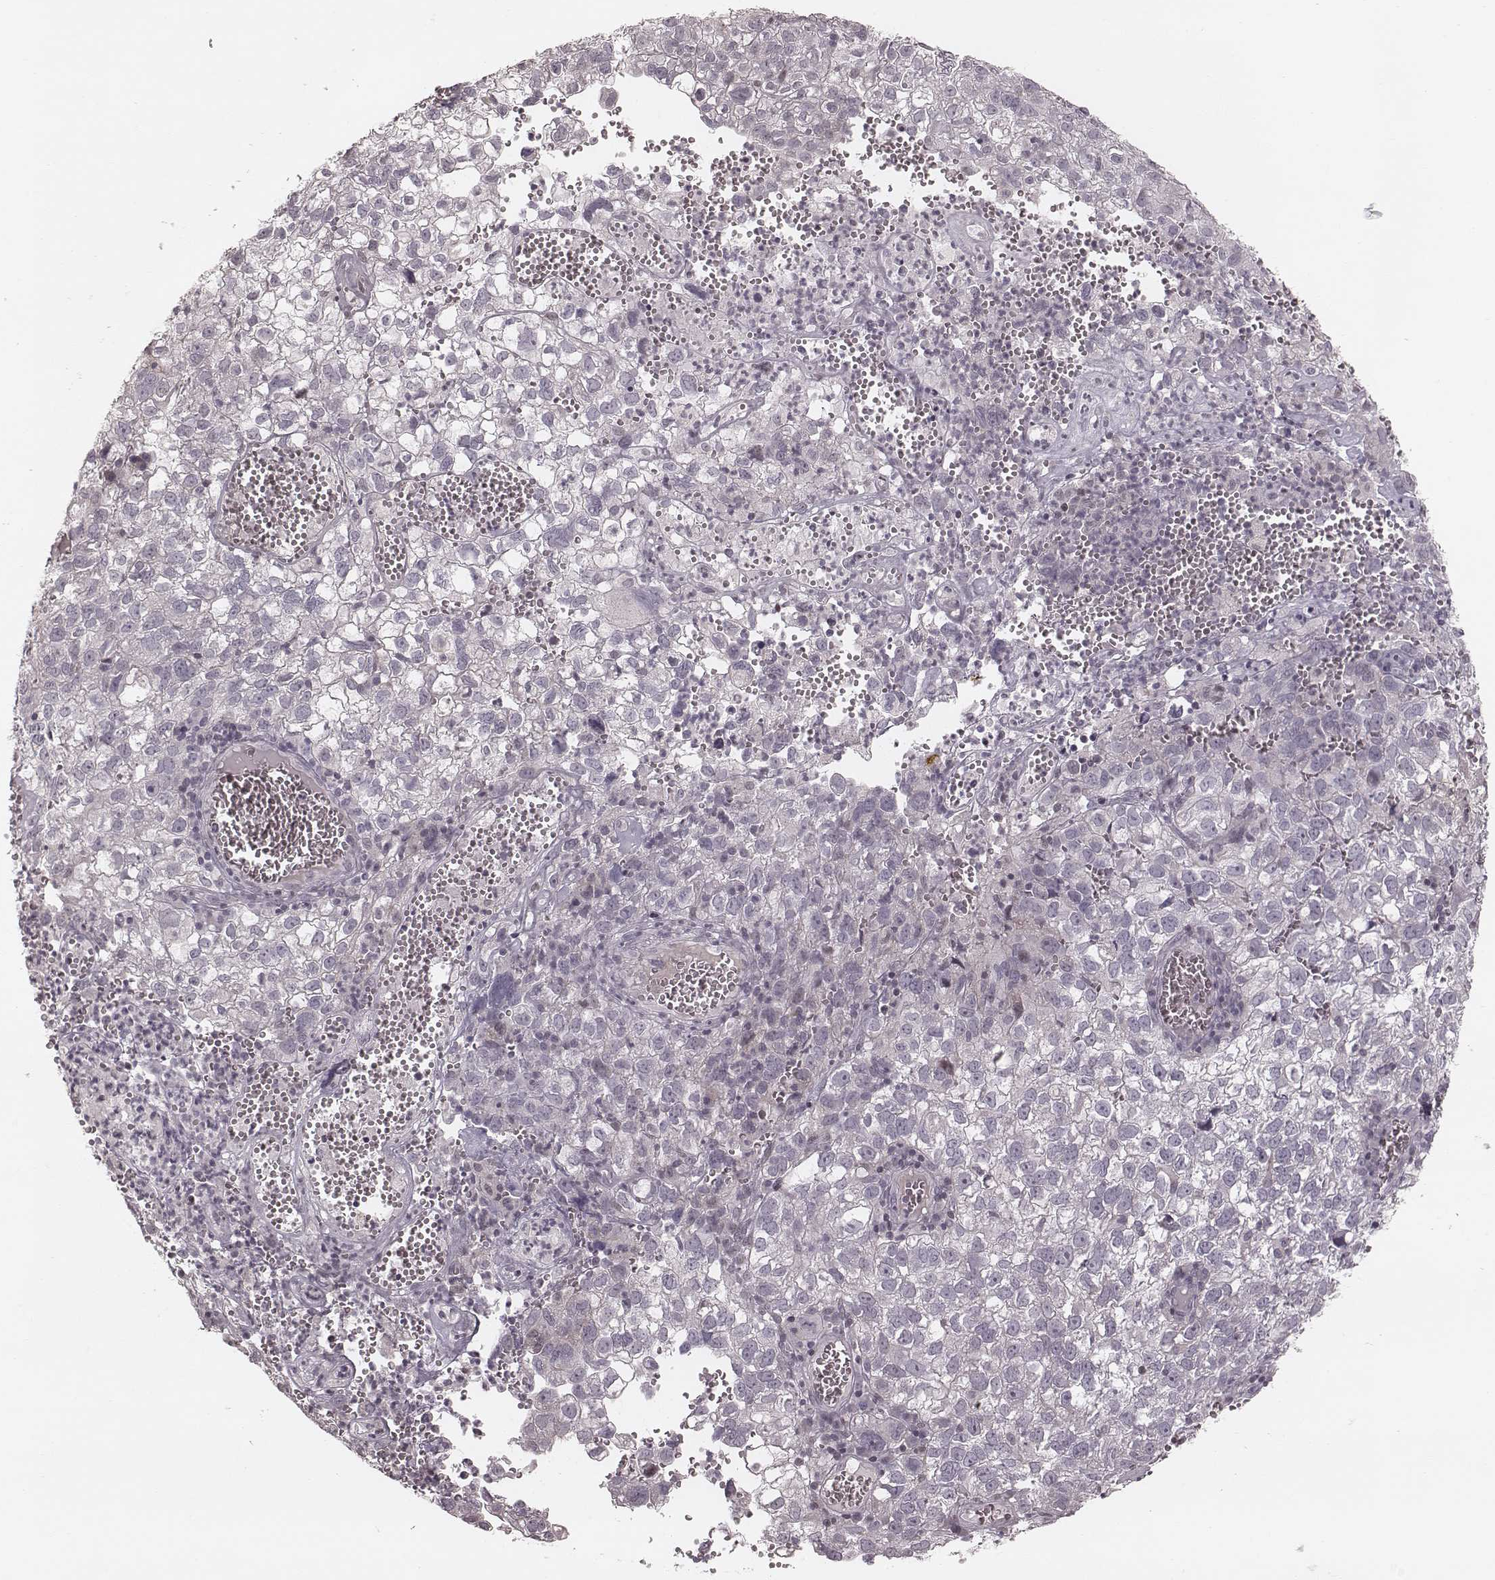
{"staining": {"intensity": "negative", "quantity": "none", "location": "none"}, "tissue": "cervical cancer", "cell_type": "Tumor cells", "image_type": "cancer", "snomed": [{"axis": "morphology", "description": "Squamous cell carcinoma, NOS"}, {"axis": "topography", "description": "Cervix"}], "caption": "DAB (3,3'-diaminobenzidine) immunohistochemical staining of human cervical cancer shows no significant expression in tumor cells. (DAB (3,3'-diaminobenzidine) immunohistochemistry visualized using brightfield microscopy, high magnification).", "gene": "S100Z", "patient": {"sex": "female", "age": 55}}